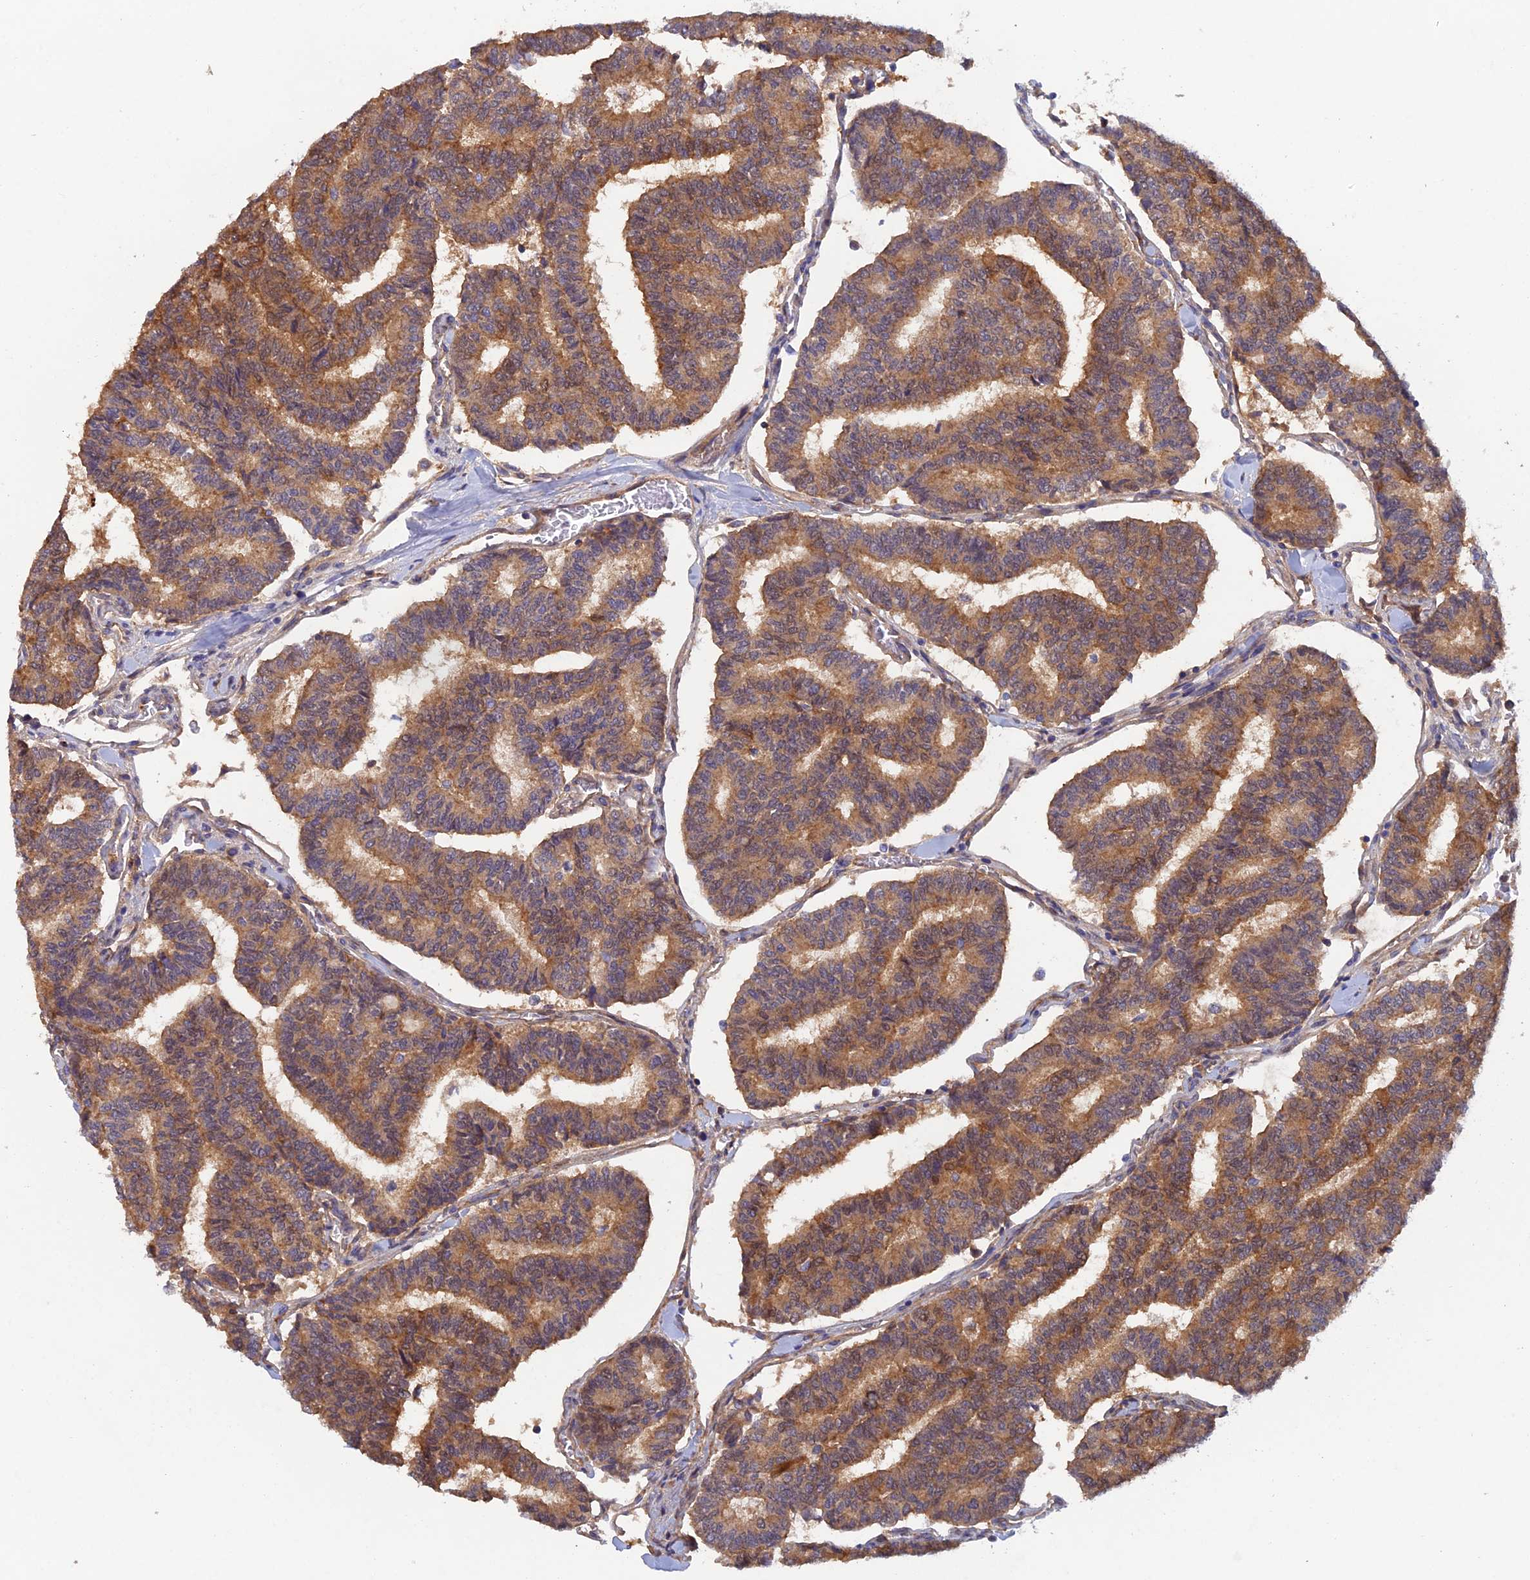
{"staining": {"intensity": "moderate", "quantity": ">75%", "location": "cytoplasmic/membranous"}, "tissue": "thyroid cancer", "cell_type": "Tumor cells", "image_type": "cancer", "snomed": [{"axis": "morphology", "description": "Papillary adenocarcinoma, NOS"}, {"axis": "topography", "description": "Thyroid gland"}], "caption": "Immunohistochemical staining of thyroid papillary adenocarcinoma displays medium levels of moderate cytoplasmic/membranous protein expression in approximately >75% of tumor cells.", "gene": "FZR1", "patient": {"sex": "female", "age": 35}}